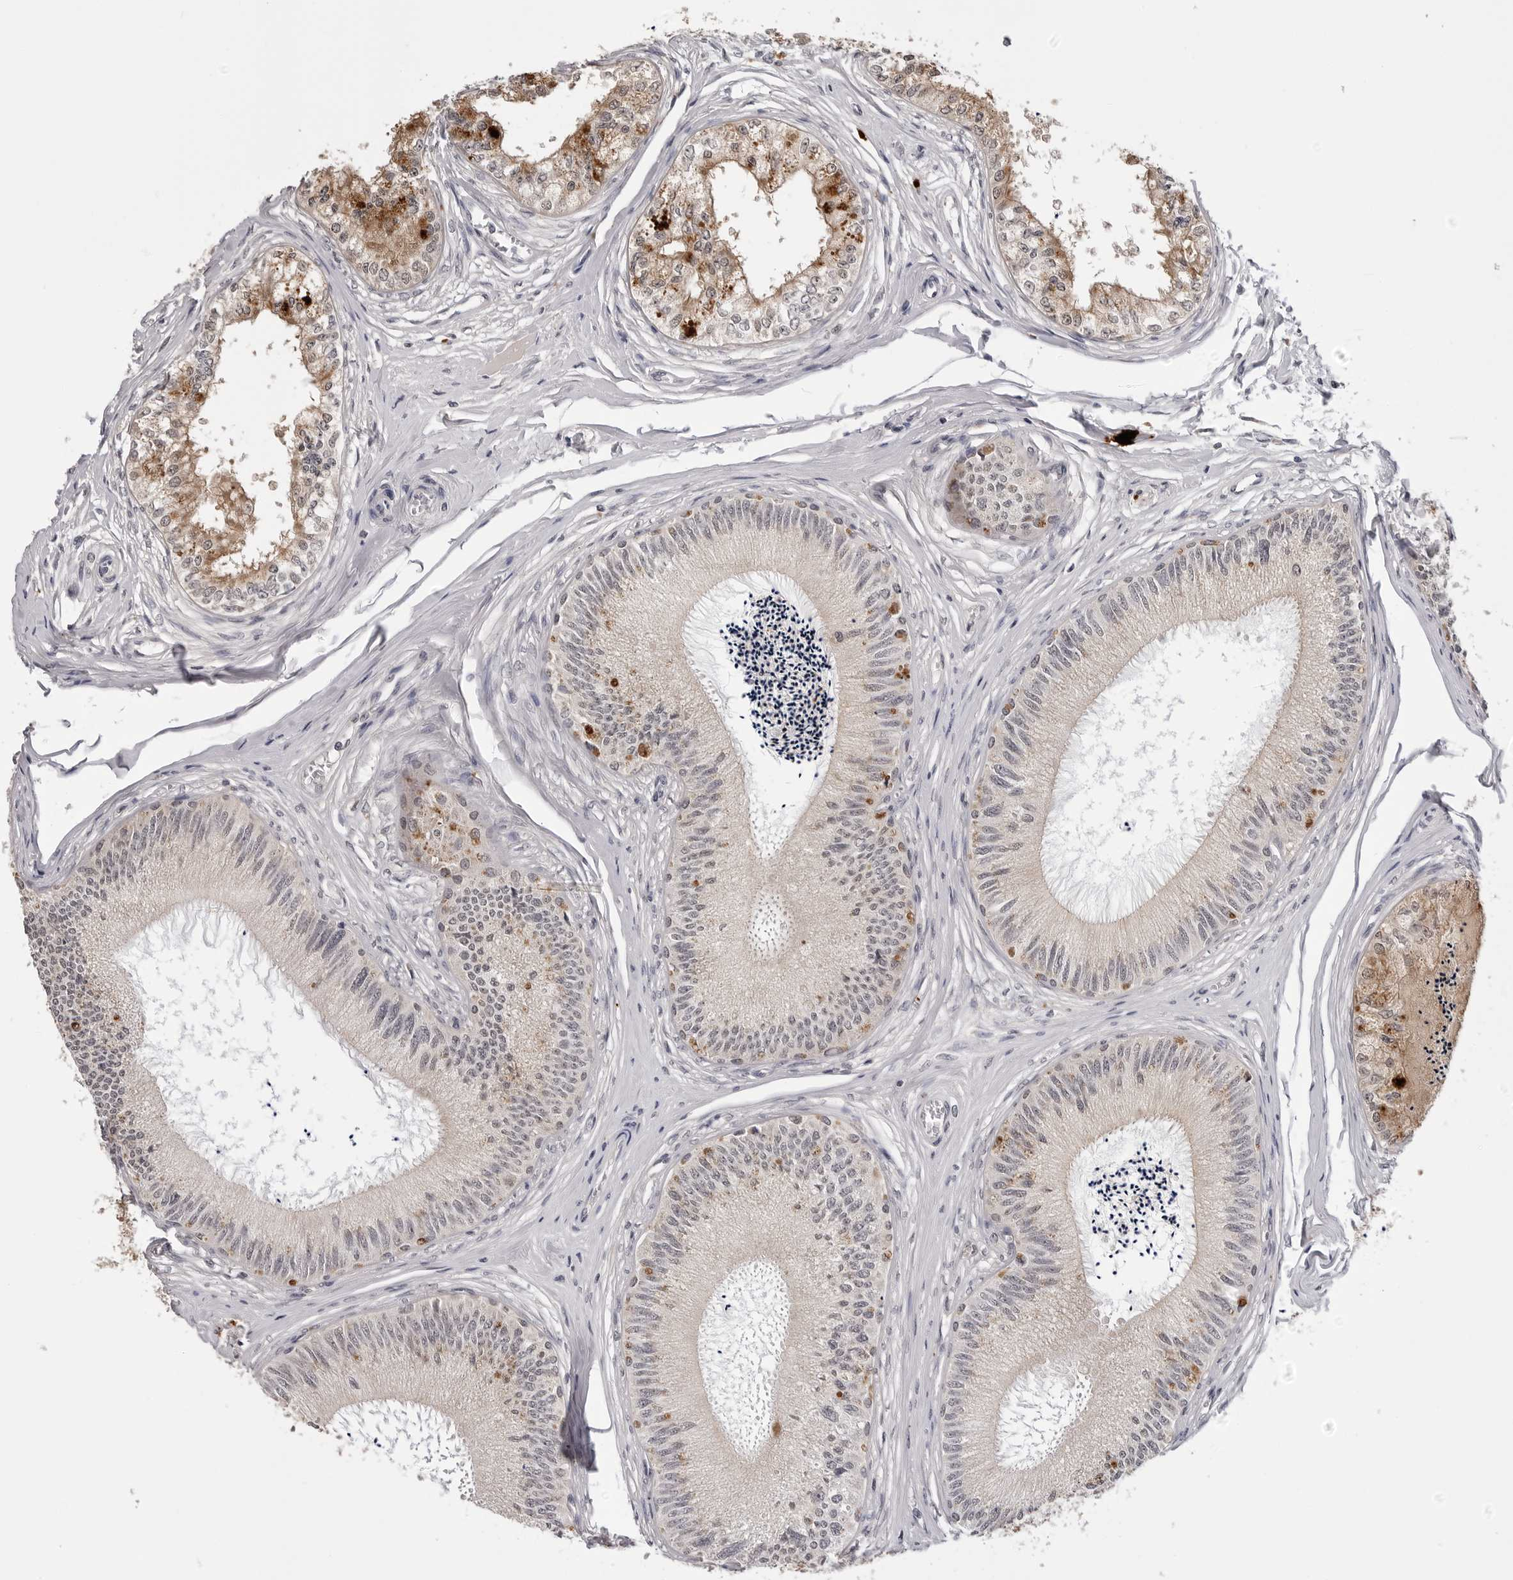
{"staining": {"intensity": "moderate", "quantity": "25%-75%", "location": "cytoplasmic/membranous"}, "tissue": "epididymis", "cell_type": "Glandular cells", "image_type": "normal", "snomed": [{"axis": "morphology", "description": "Normal tissue, NOS"}, {"axis": "topography", "description": "Epididymis"}], "caption": "Immunohistochemistry image of benign epididymis stained for a protein (brown), which exhibits medium levels of moderate cytoplasmic/membranous staining in approximately 25%-75% of glandular cells.", "gene": "CDK20", "patient": {"sex": "male", "age": 79}}